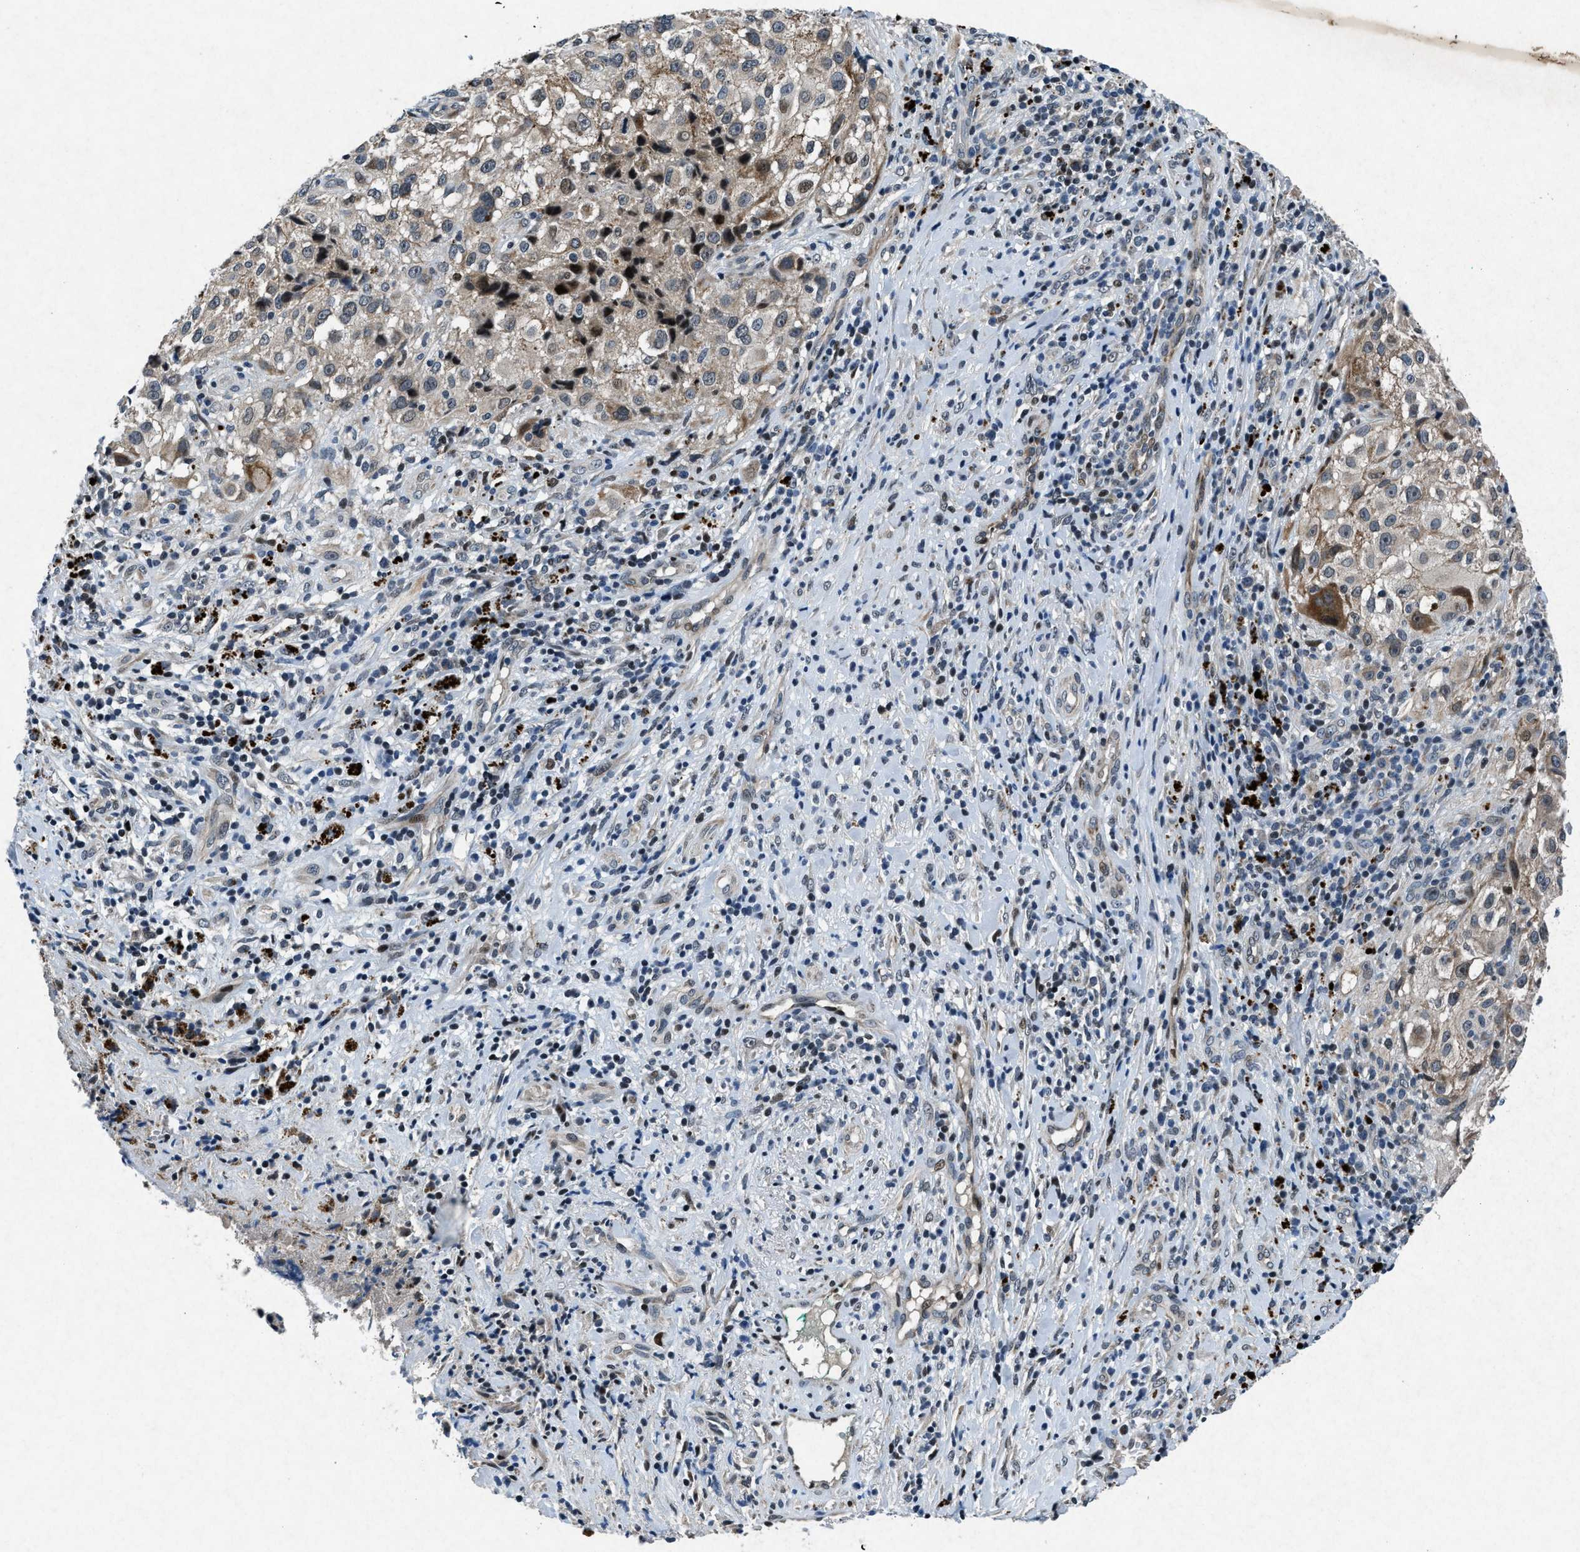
{"staining": {"intensity": "weak", "quantity": ">75%", "location": "cytoplasmic/membranous"}, "tissue": "melanoma", "cell_type": "Tumor cells", "image_type": "cancer", "snomed": [{"axis": "morphology", "description": "Necrosis, NOS"}, {"axis": "morphology", "description": "Malignant melanoma, NOS"}, {"axis": "topography", "description": "Skin"}], "caption": "Immunohistochemical staining of human melanoma exhibits low levels of weak cytoplasmic/membranous positivity in about >75% of tumor cells.", "gene": "PHLDA1", "patient": {"sex": "female", "age": 87}}